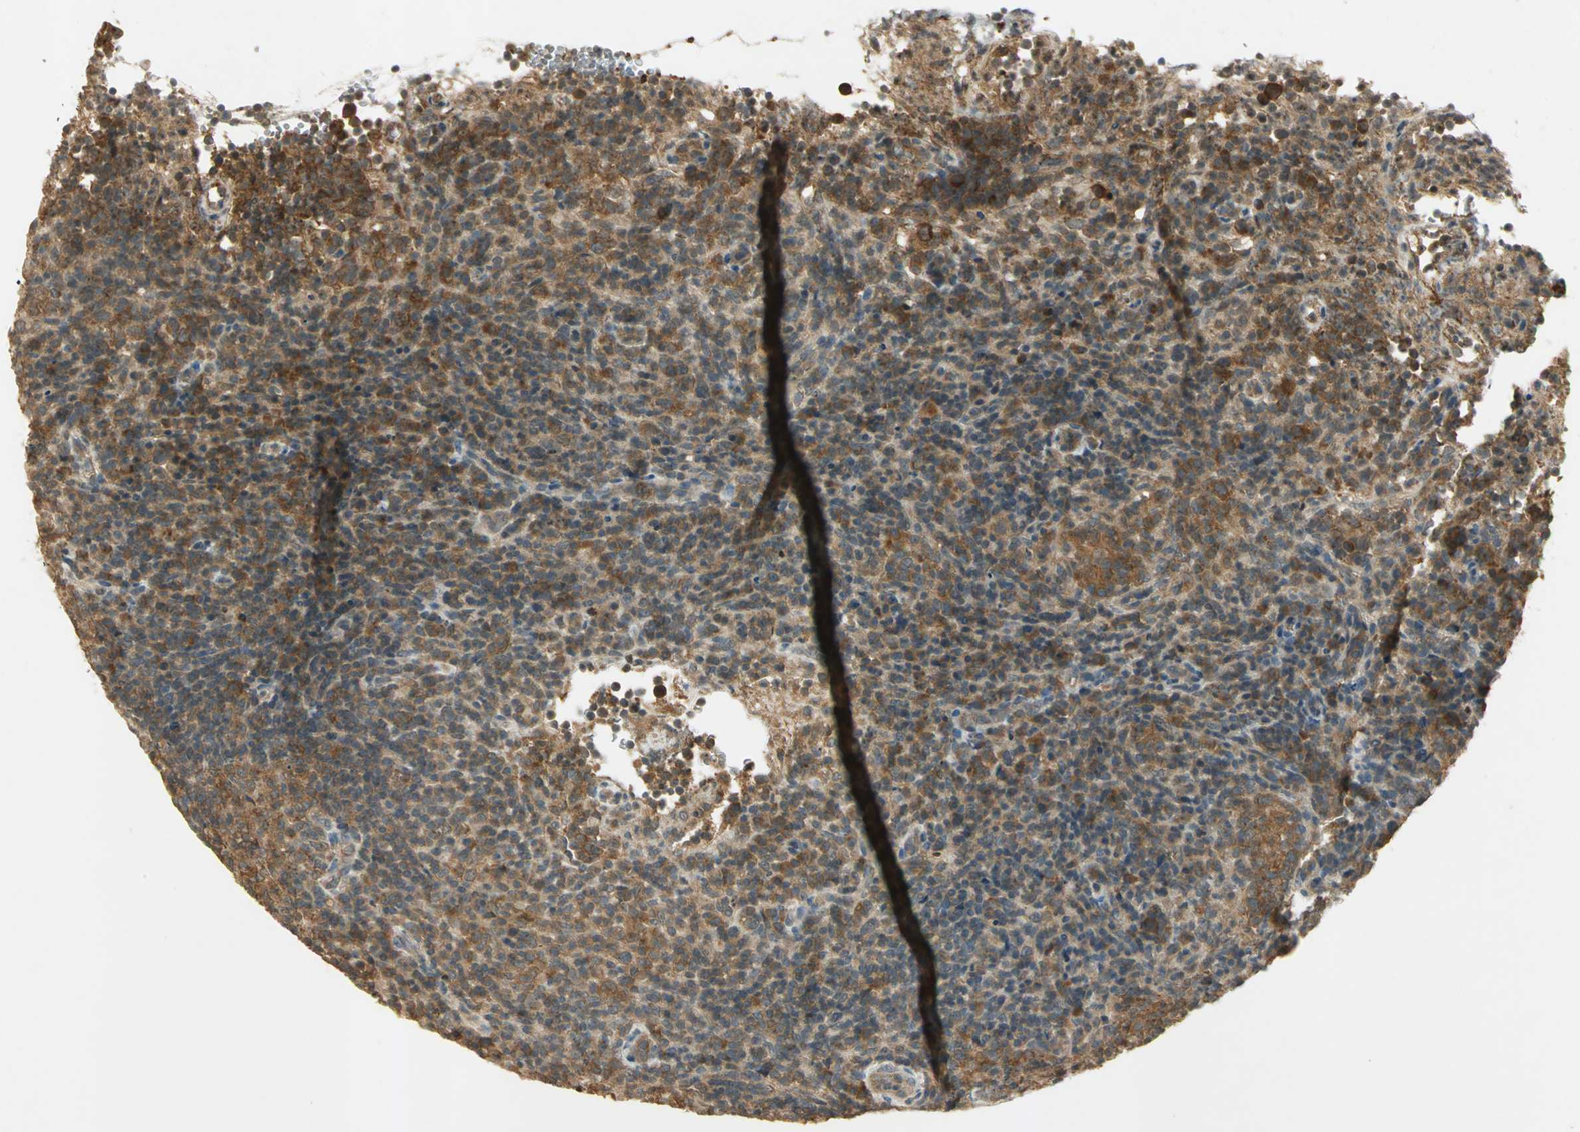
{"staining": {"intensity": "strong", "quantity": "25%-75%", "location": "cytoplasmic/membranous"}, "tissue": "lymphoma", "cell_type": "Tumor cells", "image_type": "cancer", "snomed": [{"axis": "morphology", "description": "Malignant lymphoma, non-Hodgkin's type, High grade"}, {"axis": "topography", "description": "Lymph node"}], "caption": "Immunohistochemical staining of malignant lymphoma, non-Hodgkin's type (high-grade) shows high levels of strong cytoplasmic/membranous staining in approximately 25%-75% of tumor cells. Ihc stains the protein of interest in brown and the nuclei are stained blue.", "gene": "KEAP1", "patient": {"sex": "female", "age": 76}}